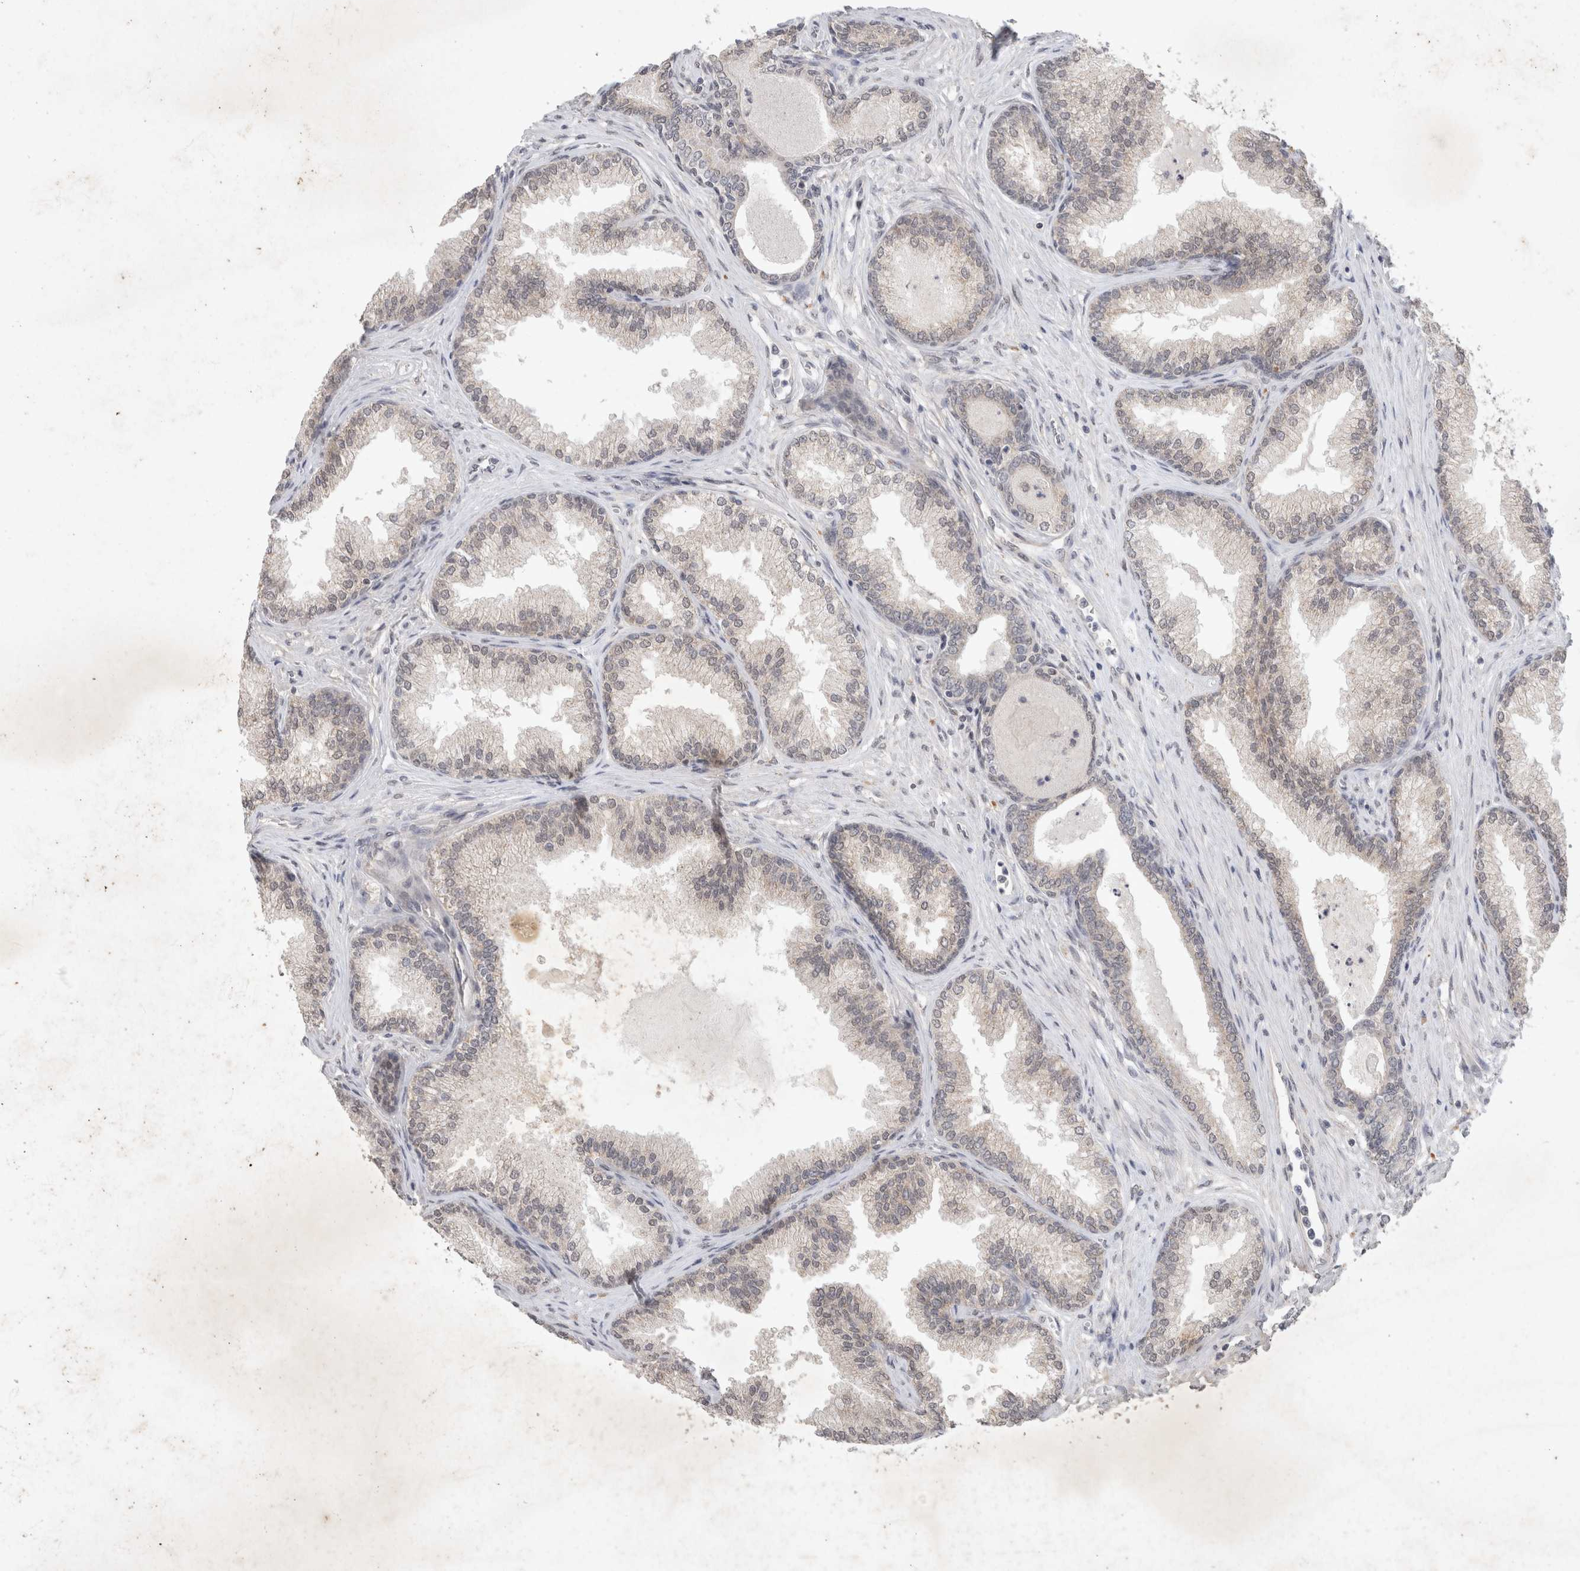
{"staining": {"intensity": "negative", "quantity": "none", "location": "none"}, "tissue": "prostate cancer", "cell_type": "Tumor cells", "image_type": "cancer", "snomed": [{"axis": "morphology", "description": "Adenocarcinoma, High grade"}, {"axis": "topography", "description": "Prostate"}], "caption": "Immunohistochemical staining of prostate cancer (high-grade adenocarcinoma) exhibits no significant positivity in tumor cells.", "gene": "FBXO42", "patient": {"sex": "male", "age": 70}}